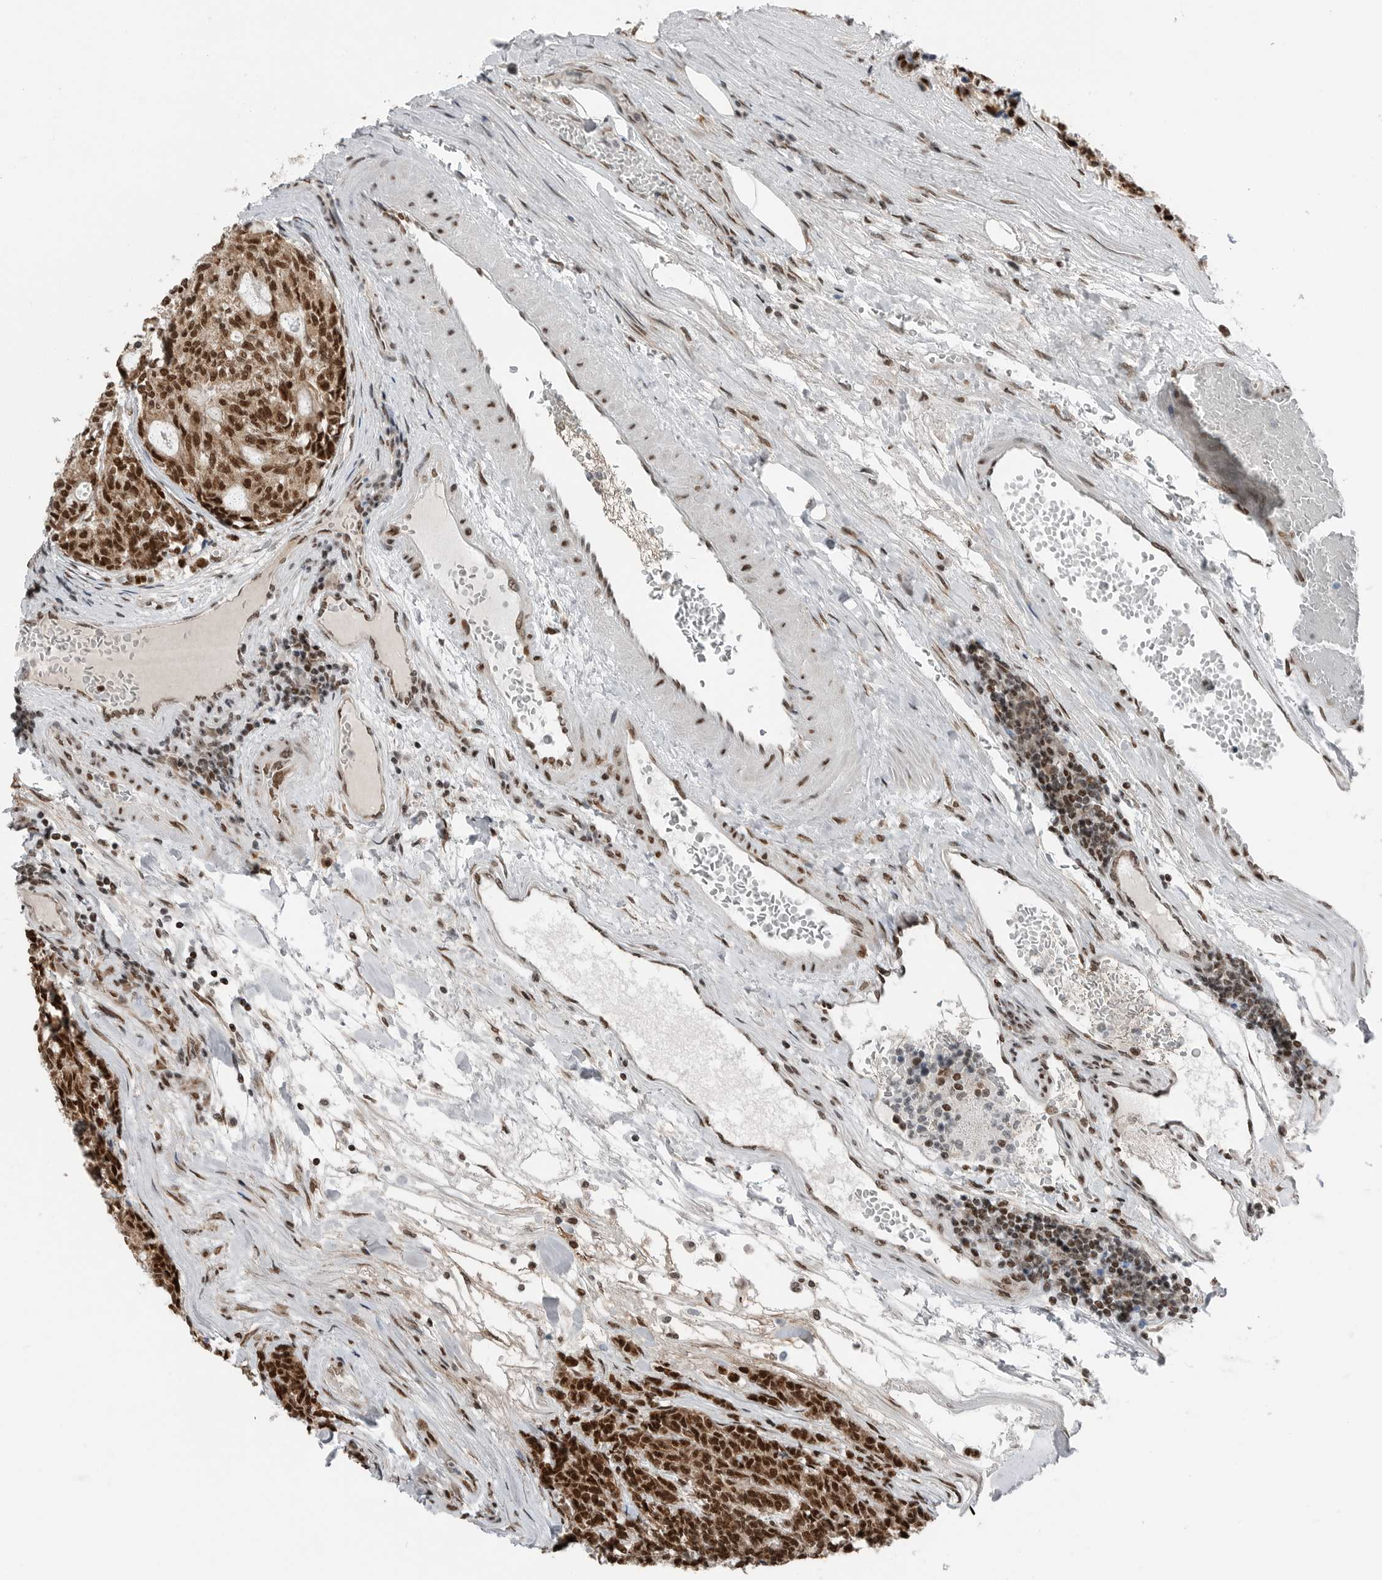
{"staining": {"intensity": "strong", "quantity": ">75%", "location": "cytoplasmic/membranous,nuclear"}, "tissue": "carcinoid", "cell_type": "Tumor cells", "image_type": "cancer", "snomed": [{"axis": "morphology", "description": "Carcinoid, malignant, NOS"}, {"axis": "topography", "description": "Pancreas"}], "caption": "Immunohistochemistry staining of carcinoid (malignant), which displays high levels of strong cytoplasmic/membranous and nuclear positivity in approximately >75% of tumor cells indicating strong cytoplasmic/membranous and nuclear protein positivity. The staining was performed using DAB (3,3'-diaminobenzidine) (brown) for protein detection and nuclei were counterstained in hematoxylin (blue).", "gene": "BLZF1", "patient": {"sex": "female", "age": 54}}